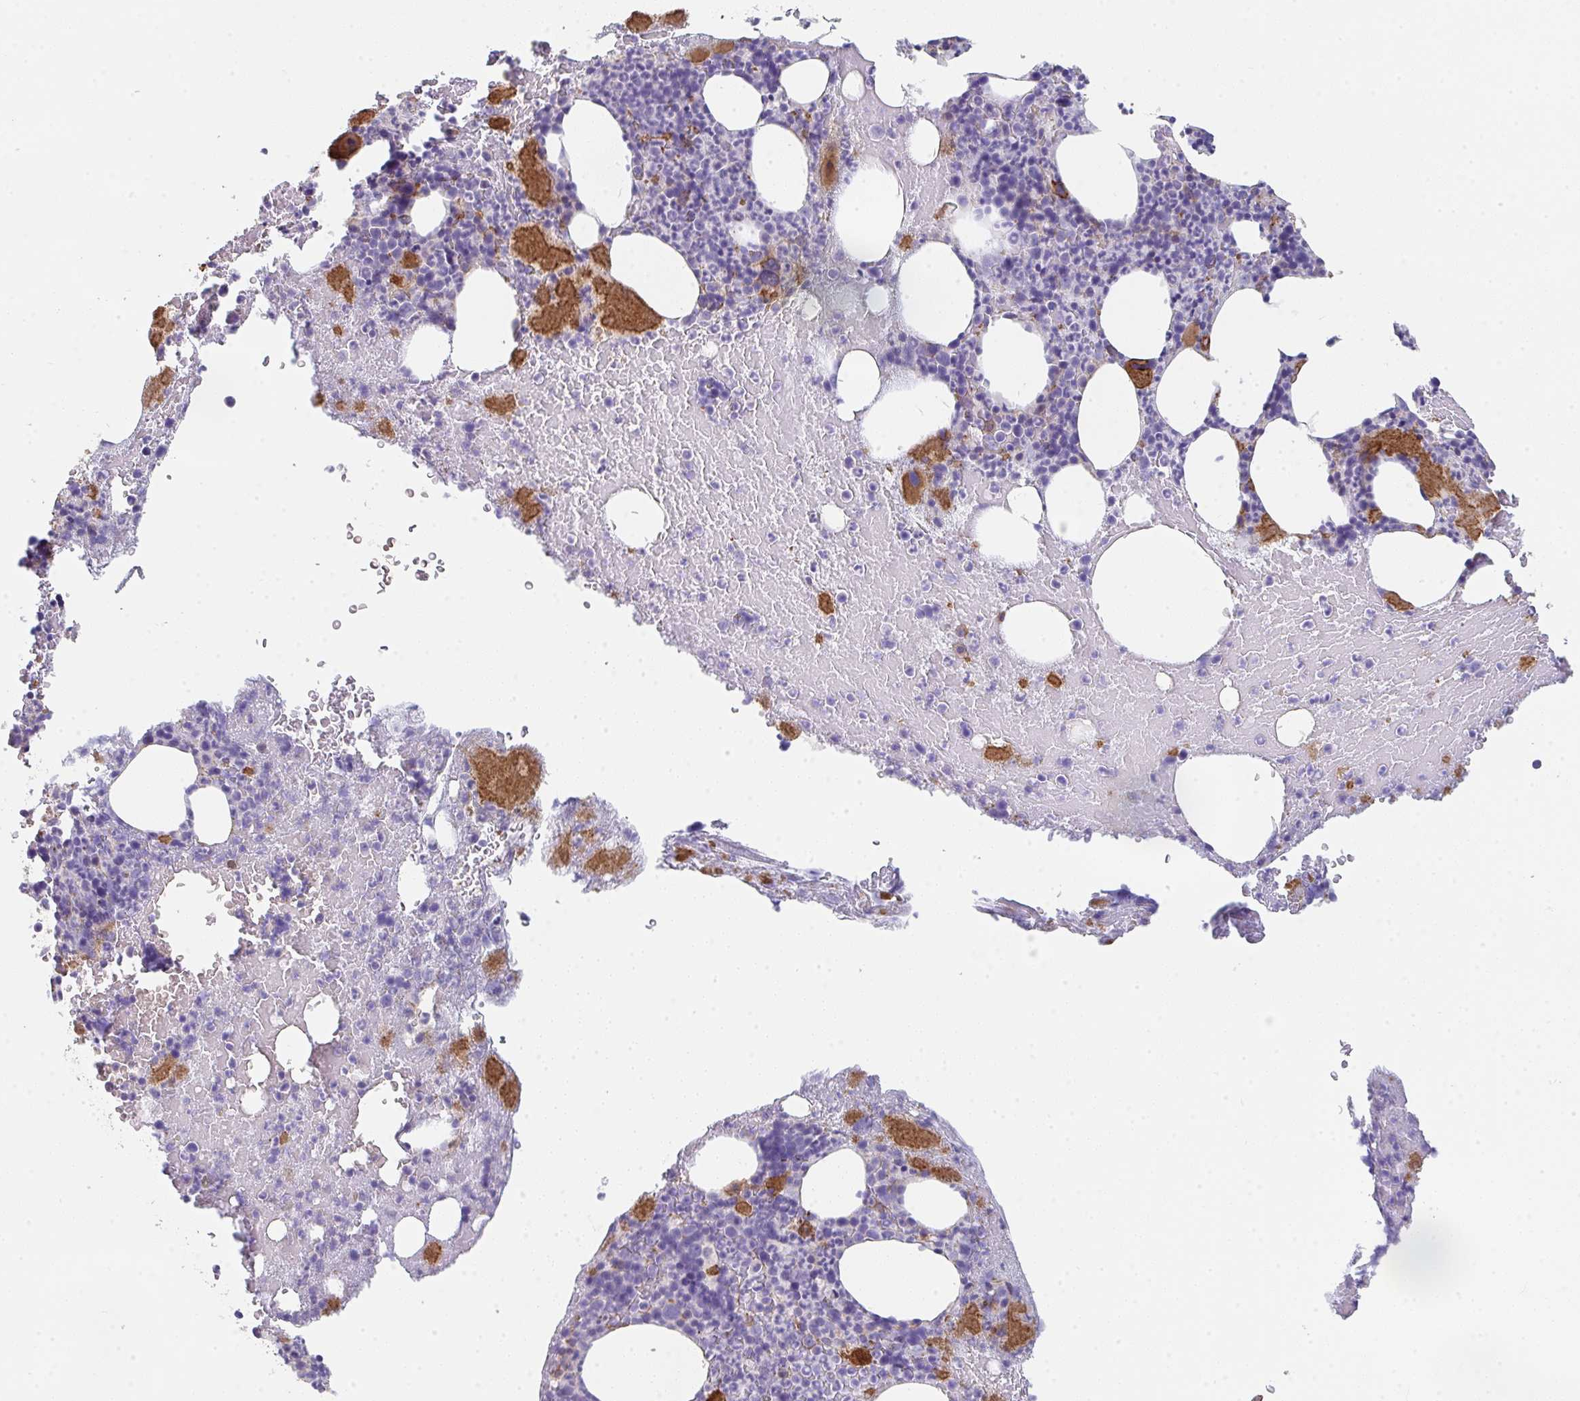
{"staining": {"intensity": "moderate", "quantity": "<25%", "location": "cytoplasmic/membranous"}, "tissue": "bone marrow", "cell_type": "Hematopoietic cells", "image_type": "normal", "snomed": [{"axis": "morphology", "description": "Normal tissue, NOS"}, {"axis": "topography", "description": "Bone marrow"}], "caption": "Brown immunohistochemical staining in benign bone marrow shows moderate cytoplasmic/membranous expression in approximately <25% of hematopoietic cells.", "gene": "DBN1", "patient": {"sex": "female", "age": 59}}